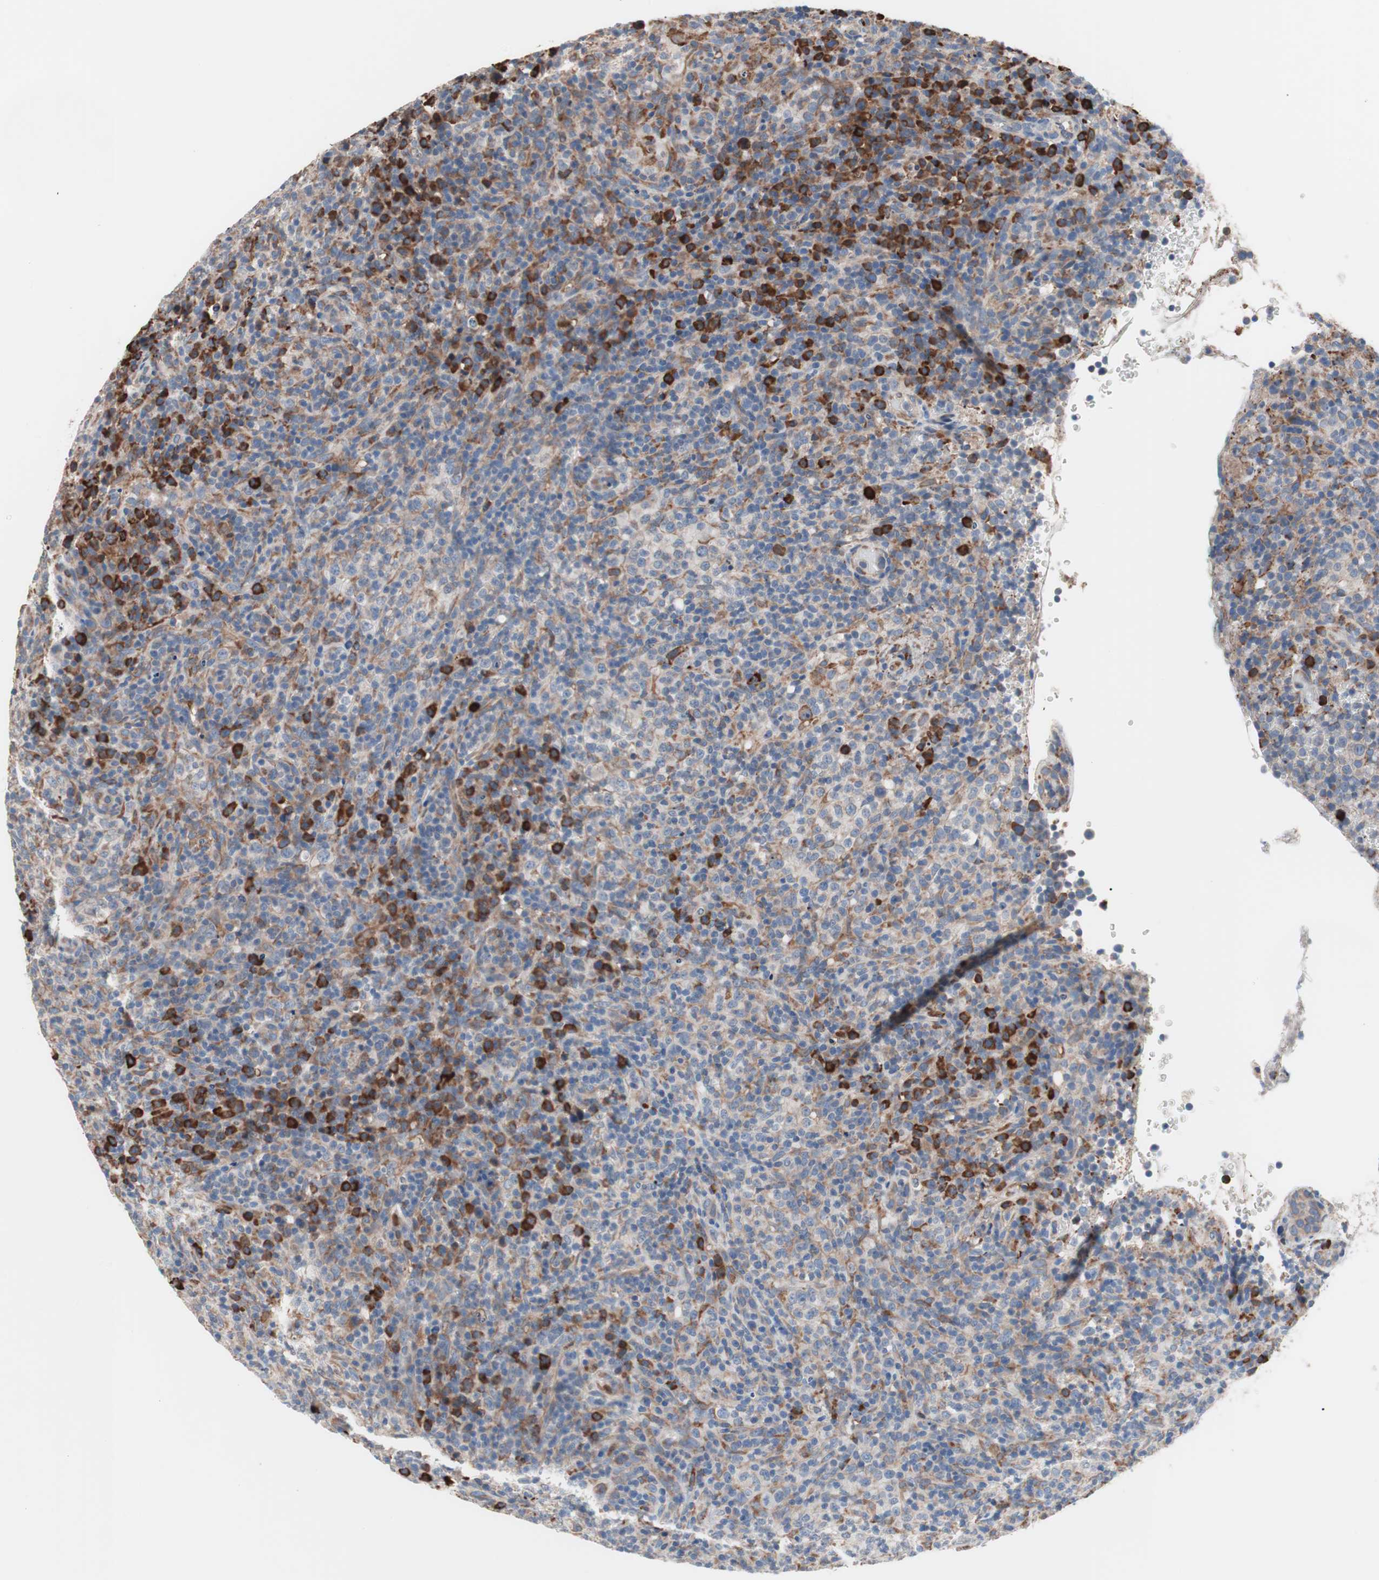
{"staining": {"intensity": "weak", "quantity": "<25%", "location": "cytoplasmic/membranous"}, "tissue": "lymphoma", "cell_type": "Tumor cells", "image_type": "cancer", "snomed": [{"axis": "morphology", "description": "Malignant lymphoma, non-Hodgkin's type, High grade"}, {"axis": "topography", "description": "Lymph node"}], "caption": "High power microscopy histopathology image of an immunohistochemistry histopathology image of lymphoma, revealing no significant staining in tumor cells. Brightfield microscopy of immunohistochemistry stained with DAB (brown) and hematoxylin (blue), captured at high magnification.", "gene": "SLC27A4", "patient": {"sex": "female", "age": 76}}